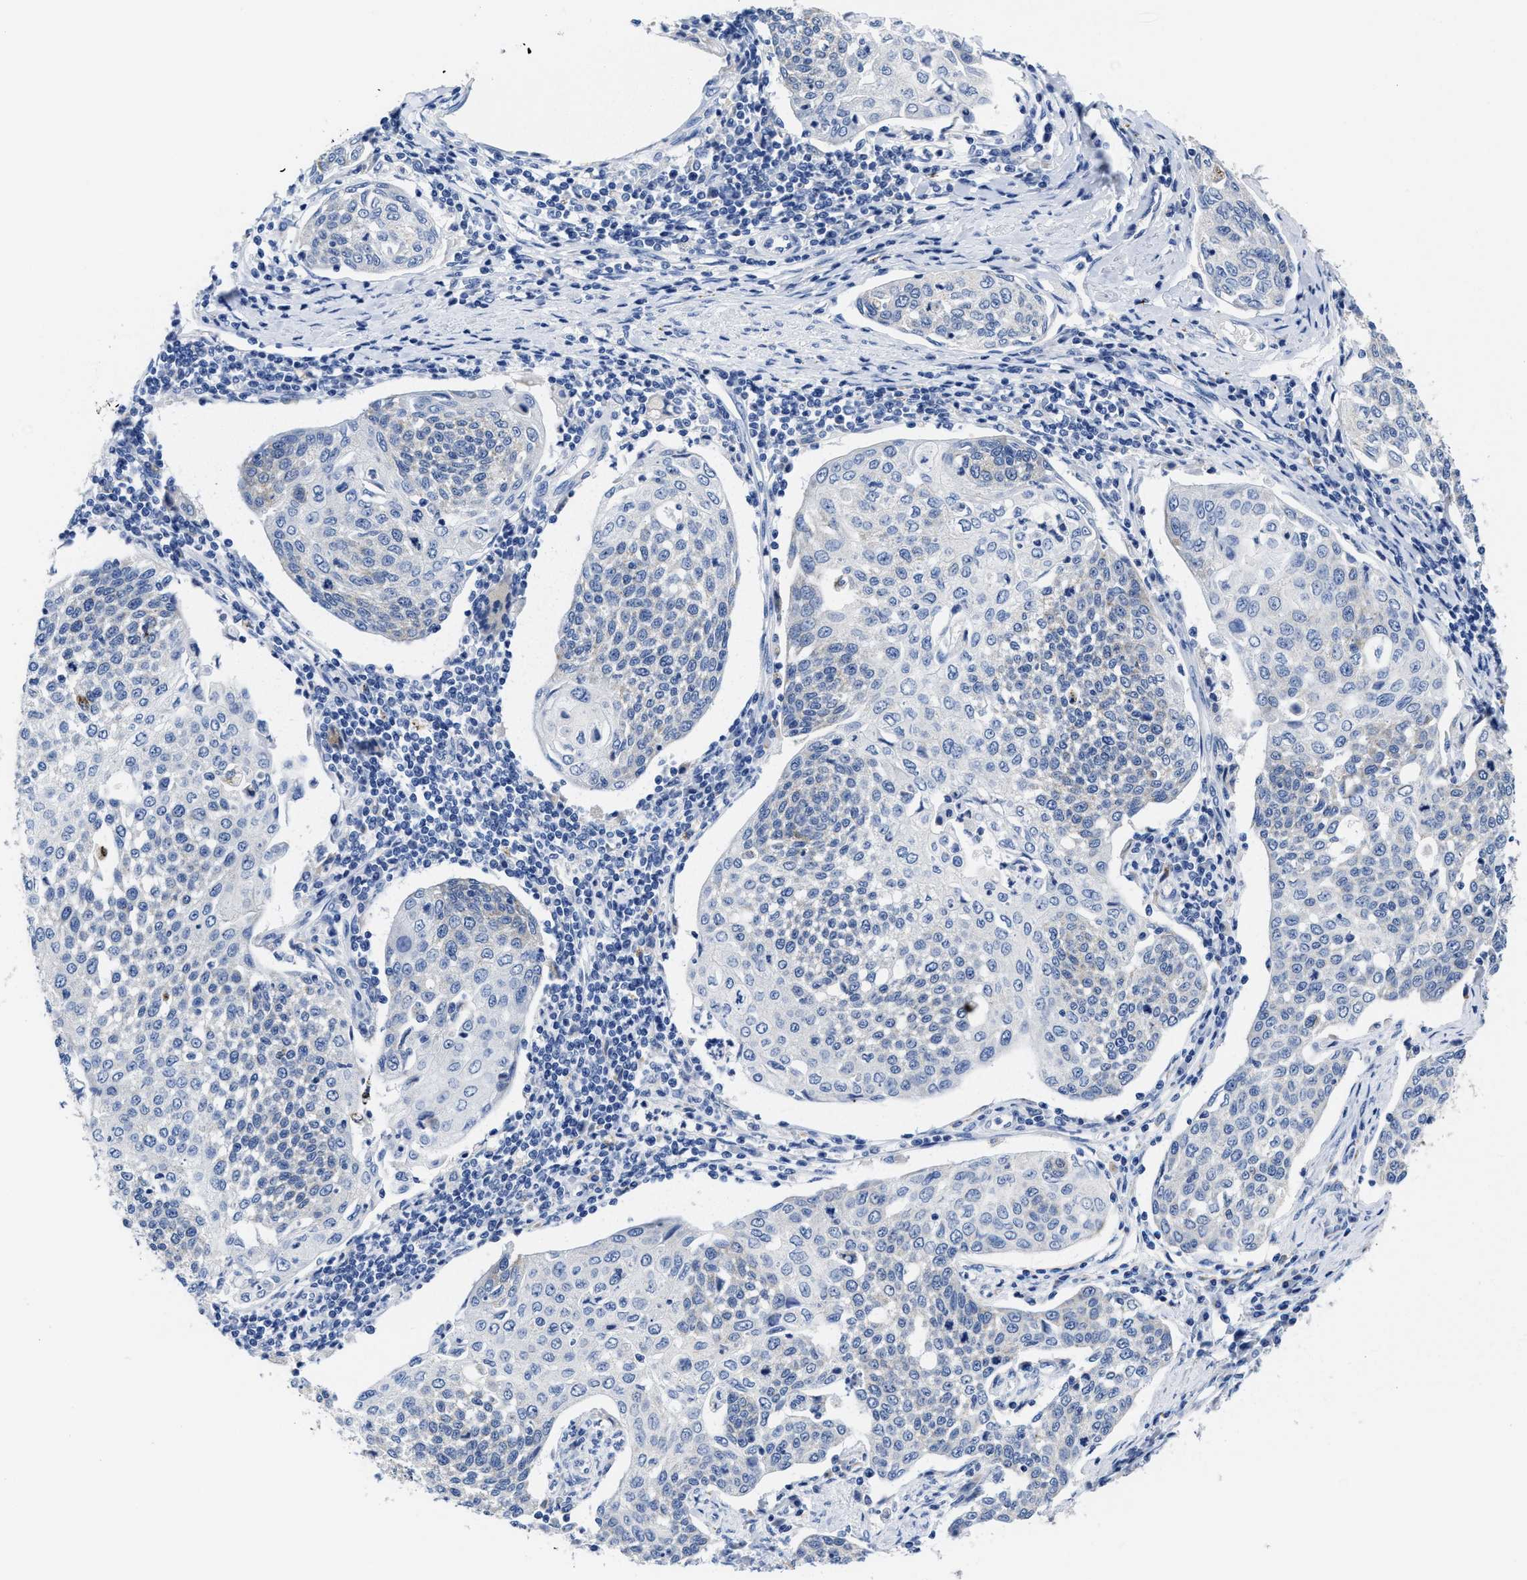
{"staining": {"intensity": "negative", "quantity": "none", "location": "none"}, "tissue": "cervical cancer", "cell_type": "Tumor cells", "image_type": "cancer", "snomed": [{"axis": "morphology", "description": "Squamous cell carcinoma, NOS"}, {"axis": "topography", "description": "Cervix"}], "caption": "Squamous cell carcinoma (cervical) stained for a protein using immunohistochemistry shows no staining tumor cells.", "gene": "TBRG4", "patient": {"sex": "female", "age": 34}}